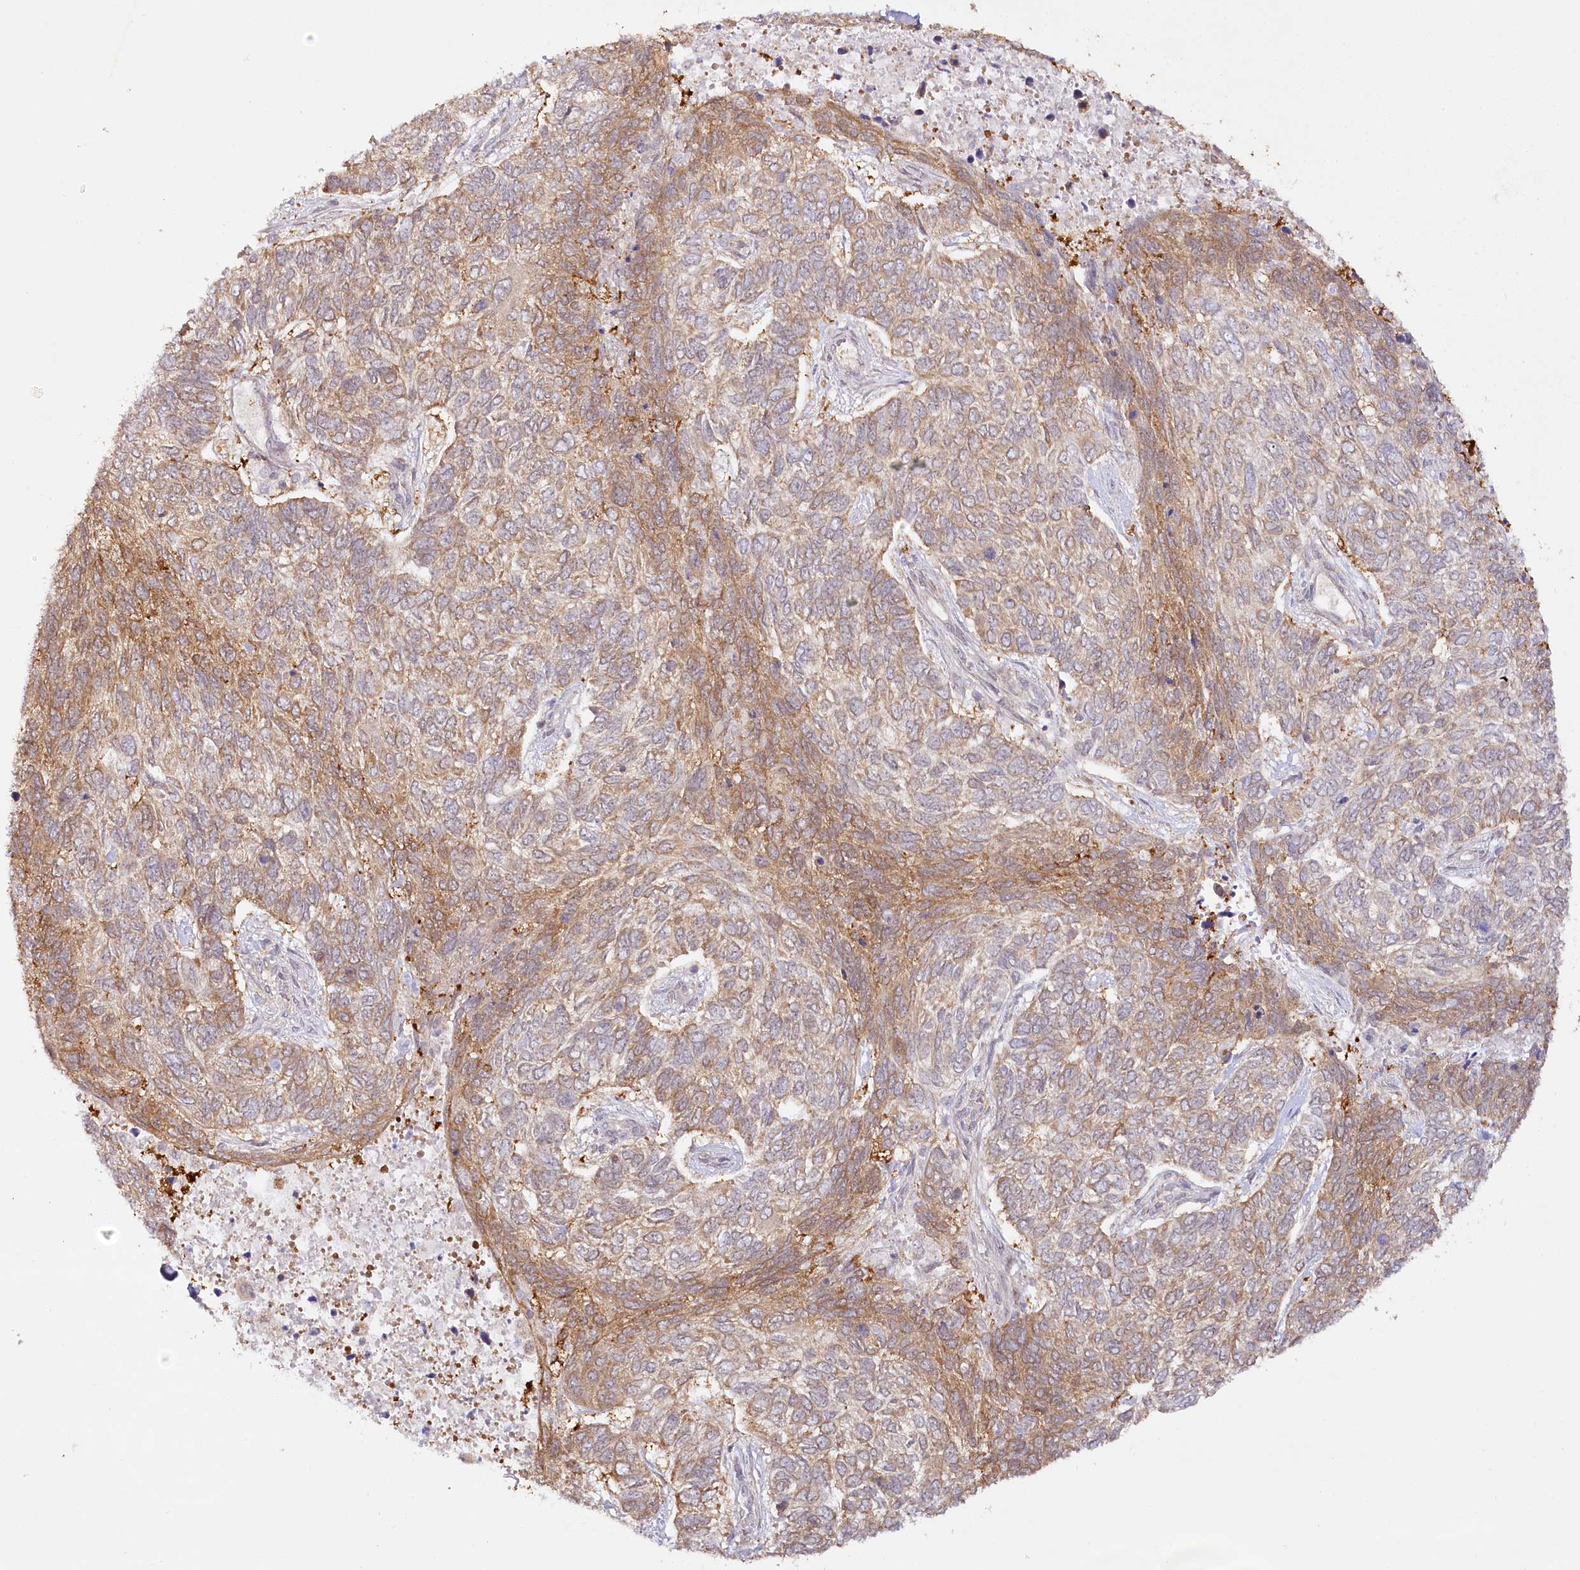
{"staining": {"intensity": "moderate", "quantity": "25%-75%", "location": "cytoplasmic/membranous"}, "tissue": "skin cancer", "cell_type": "Tumor cells", "image_type": "cancer", "snomed": [{"axis": "morphology", "description": "Basal cell carcinoma"}, {"axis": "topography", "description": "Skin"}], "caption": "Skin basal cell carcinoma tissue reveals moderate cytoplasmic/membranous positivity in about 25%-75% of tumor cells, visualized by immunohistochemistry.", "gene": "INPP4B", "patient": {"sex": "female", "age": 65}}